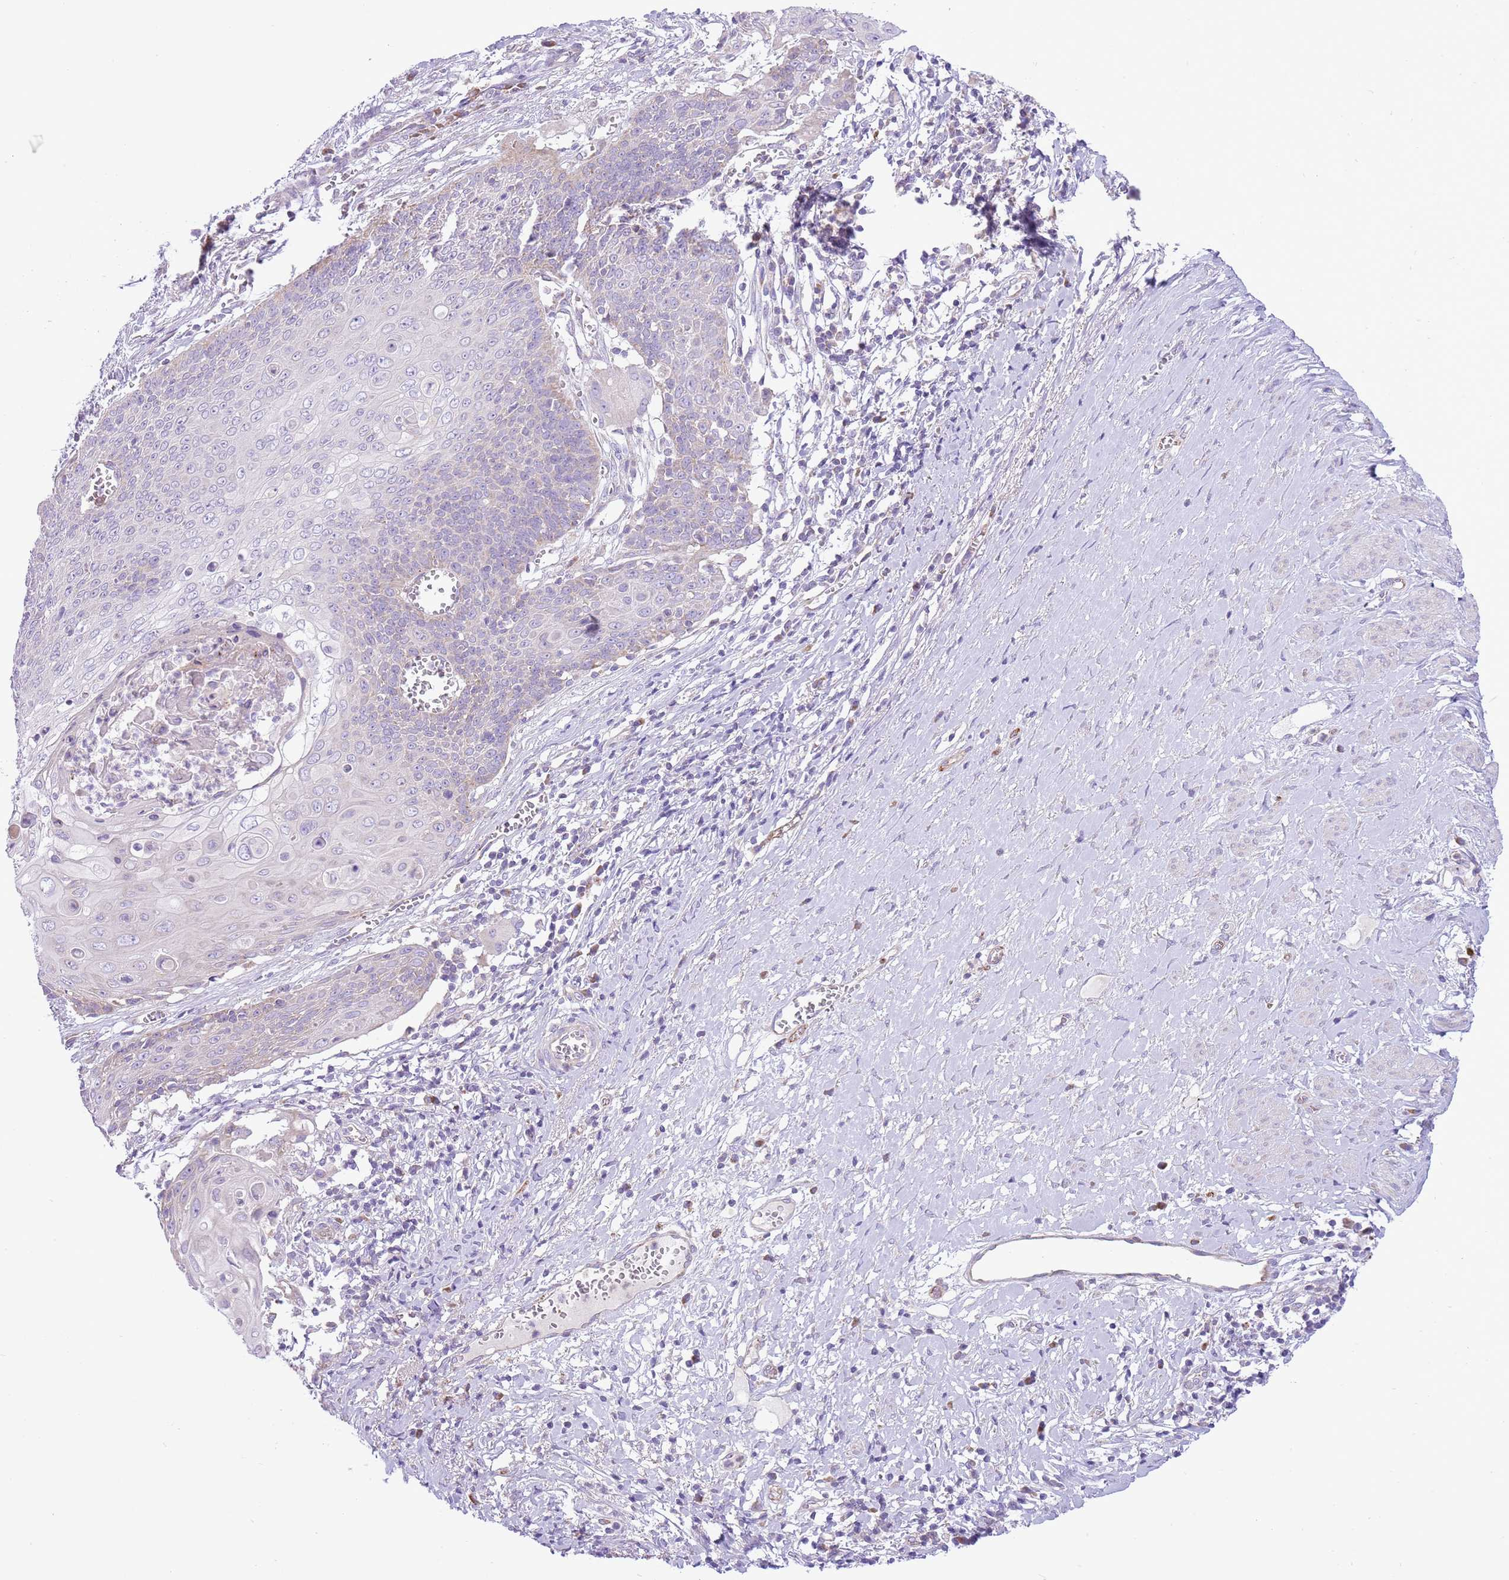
{"staining": {"intensity": "negative", "quantity": "none", "location": "none"}, "tissue": "cervical cancer", "cell_type": "Tumor cells", "image_type": "cancer", "snomed": [{"axis": "morphology", "description": "Squamous cell carcinoma, NOS"}, {"axis": "topography", "description": "Cervix"}], "caption": "This is an immunohistochemistry histopathology image of cervical cancer. There is no positivity in tumor cells.", "gene": "OAZ2", "patient": {"sex": "female", "age": 39}}